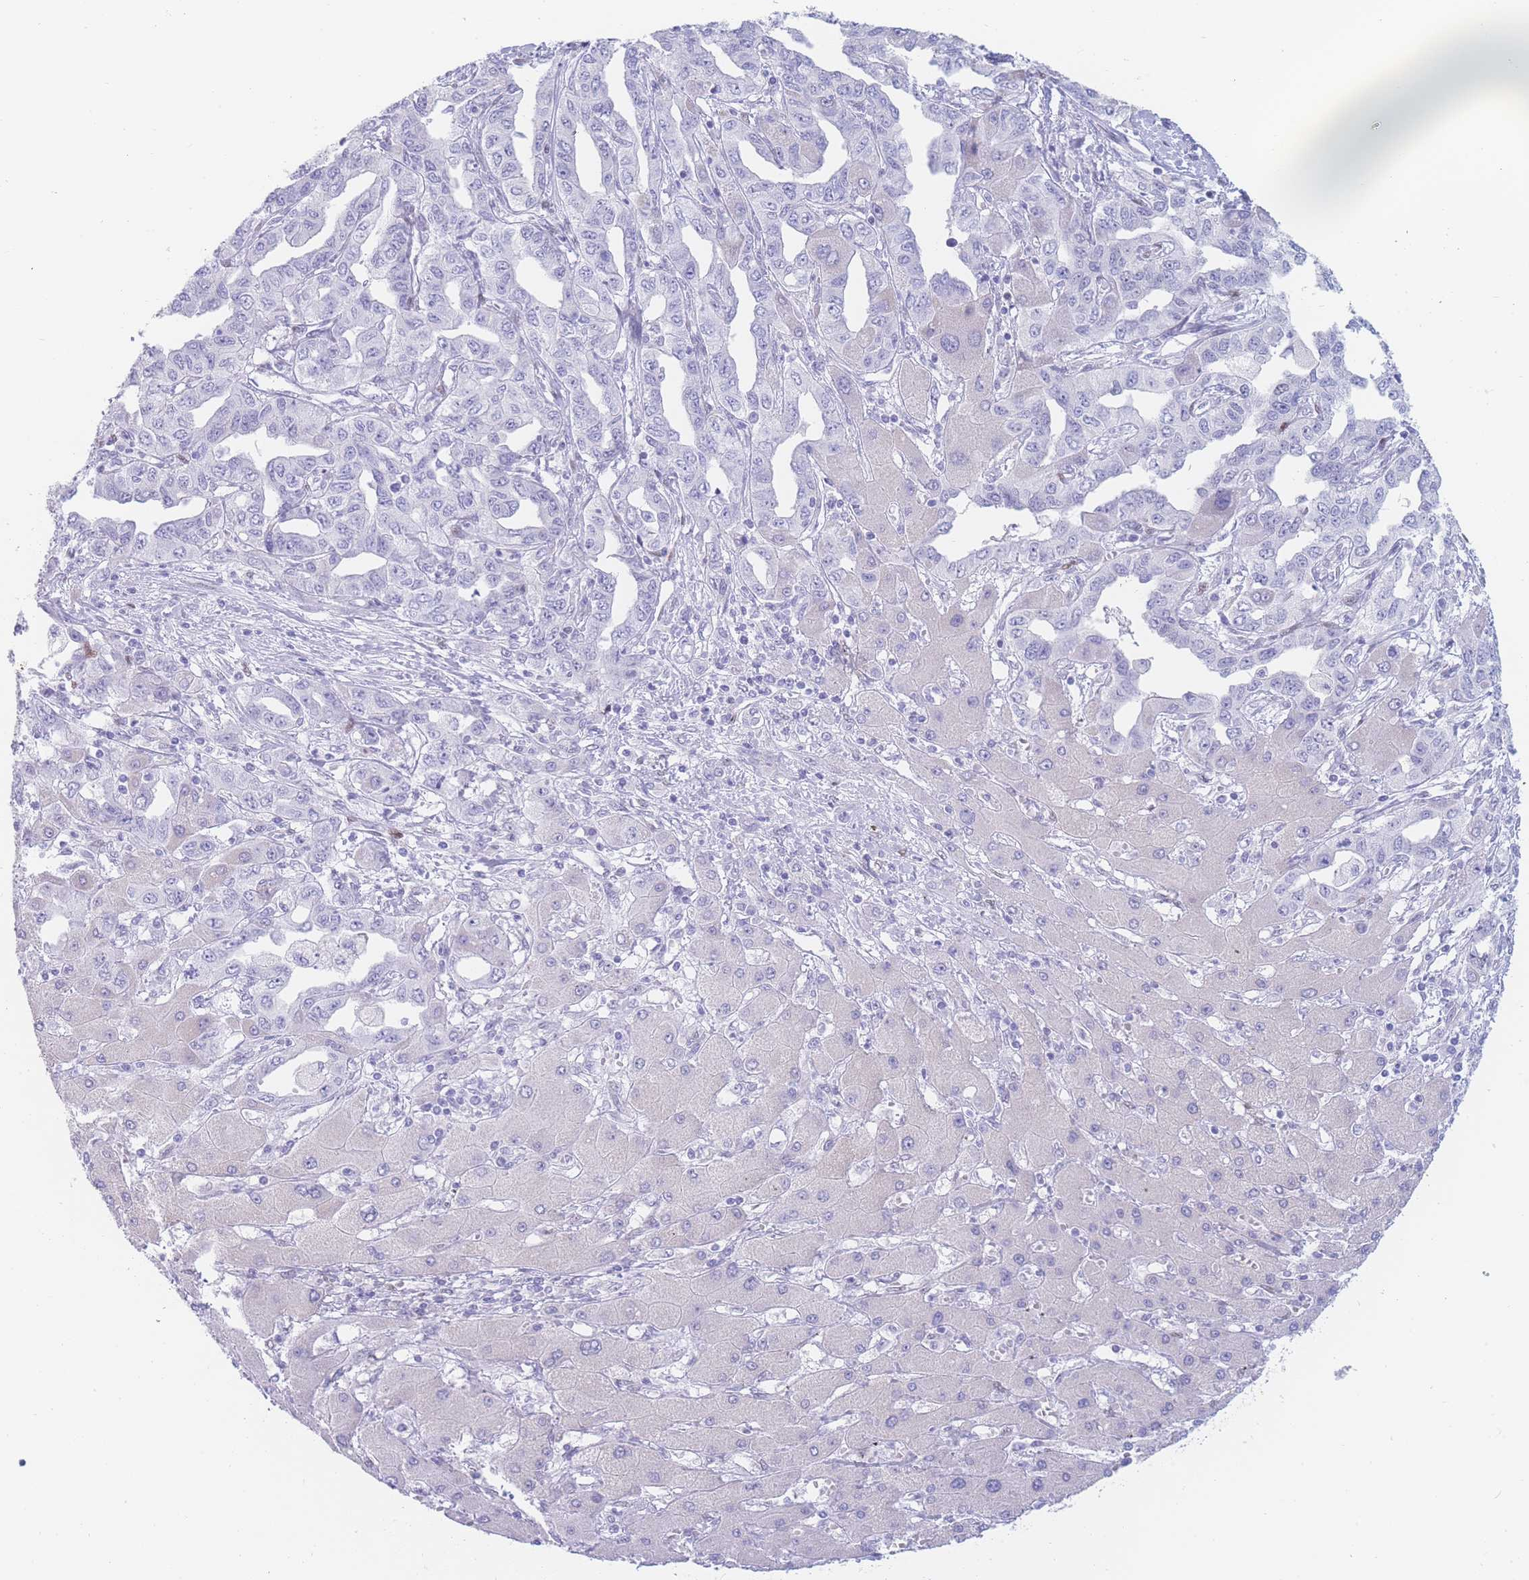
{"staining": {"intensity": "negative", "quantity": "none", "location": "none"}, "tissue": "liver cancer", "cell_type": "Tumor cells", "image_type": "cancer", "snomed": [{"axis": "morphology", "description": "Cholangiocarcinoma"}, {"axis": "topography", "description": "Liver"}], "caption": "Tumor cells are negative for protein expression in human liver cancer.", "gene": "PSMB5", "patient": {"sex": "male", "age": 59}}